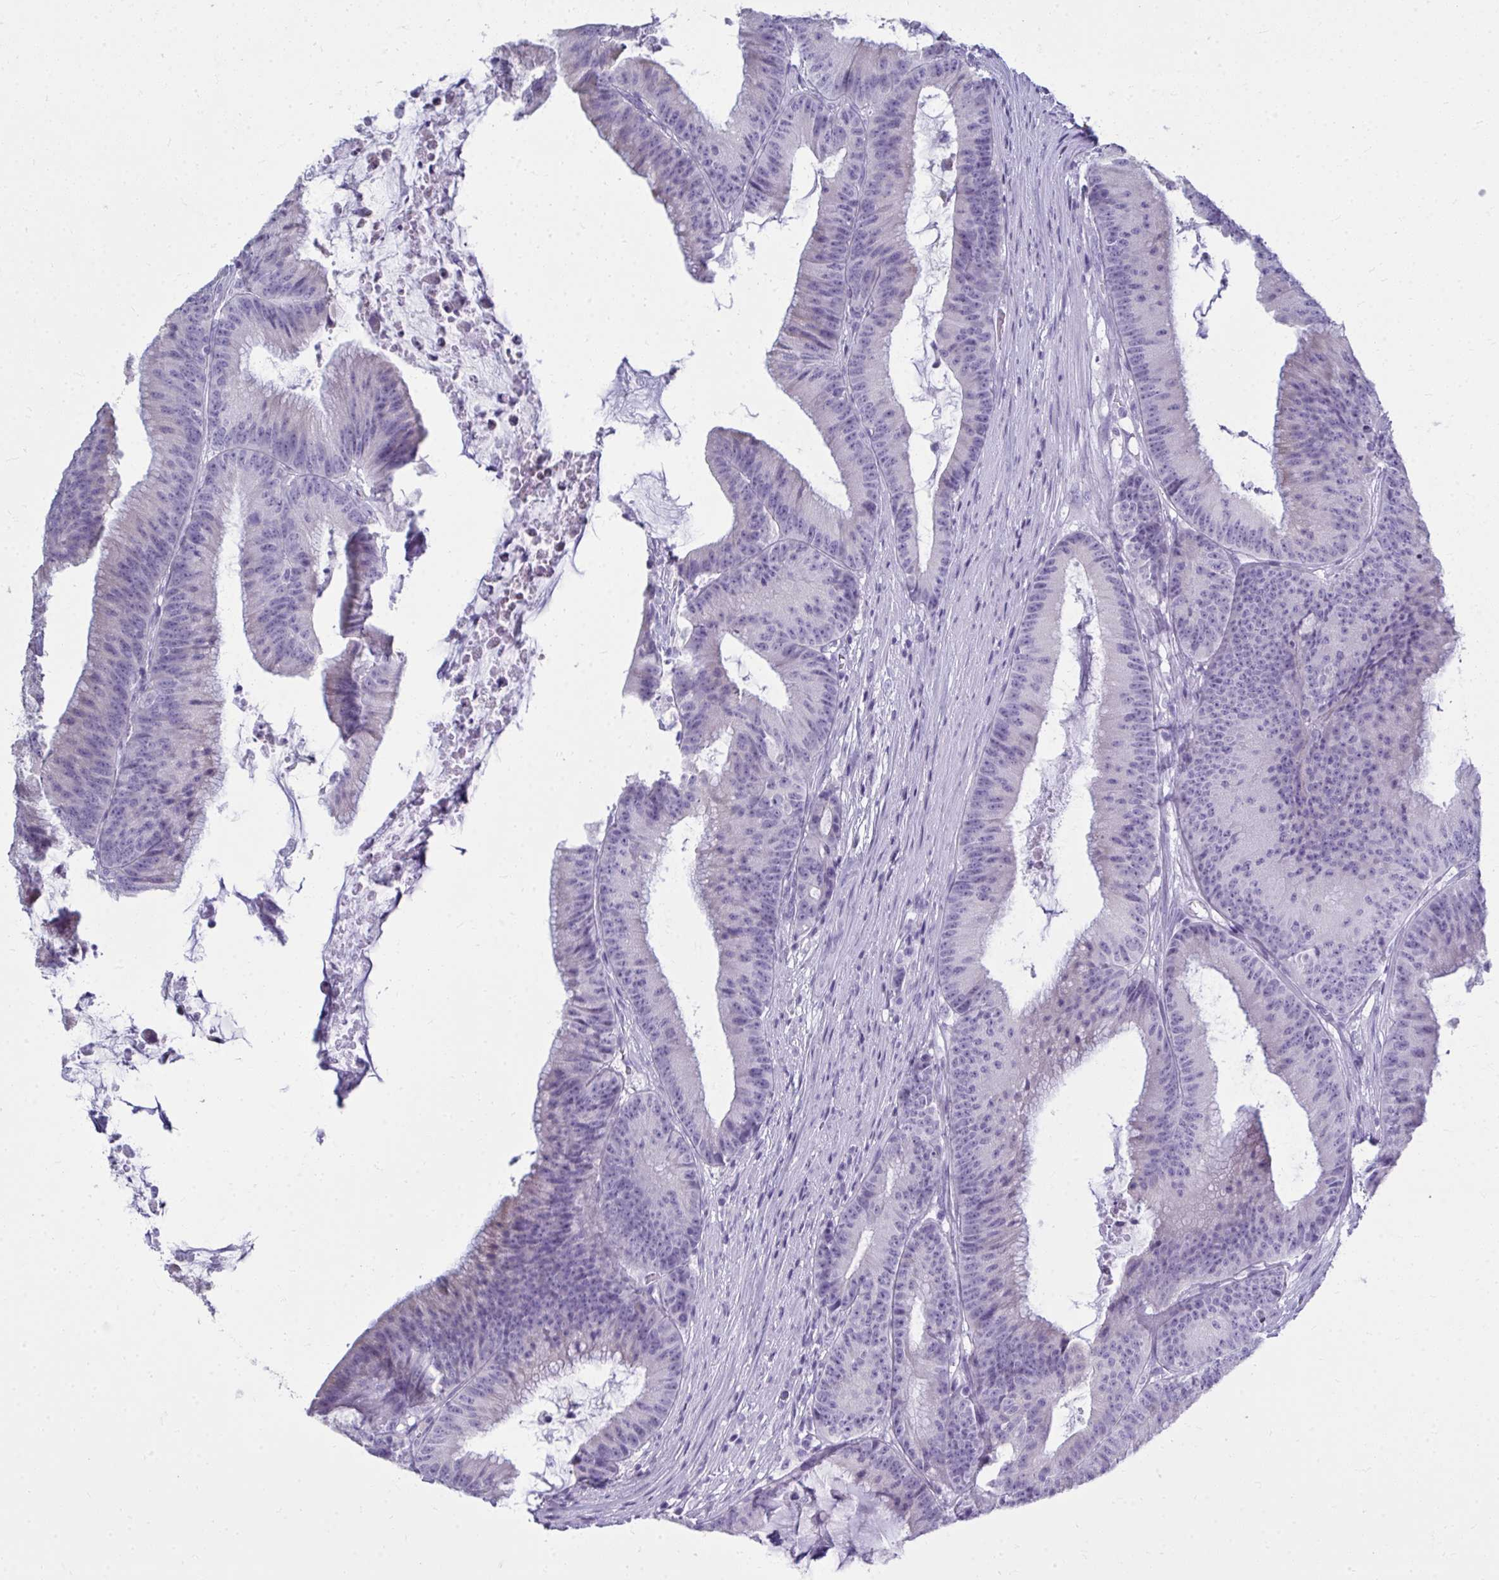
{"staining": {"intensity": "negative", "quantity": "none", "location": "none"}, "tissue": "colorectal cancer", "cell_type": "Tumor cells", "image_type": "cancer", "snomed": [{"axis": "morphology", "description": "Adenocarcinoma, NOS"}, {"axis": "topography", "description": "Colon"}], "caption": "DAB (3,3'-diaminobenzidine) immunohistochemical staining of human colorectal cancer (adenocarcinoma) exhibits no significant positivity in tumor cells. Nuclei are stained in blue.", "gene": "QDPR", "patient": {"sex": "female", "age": 78}}